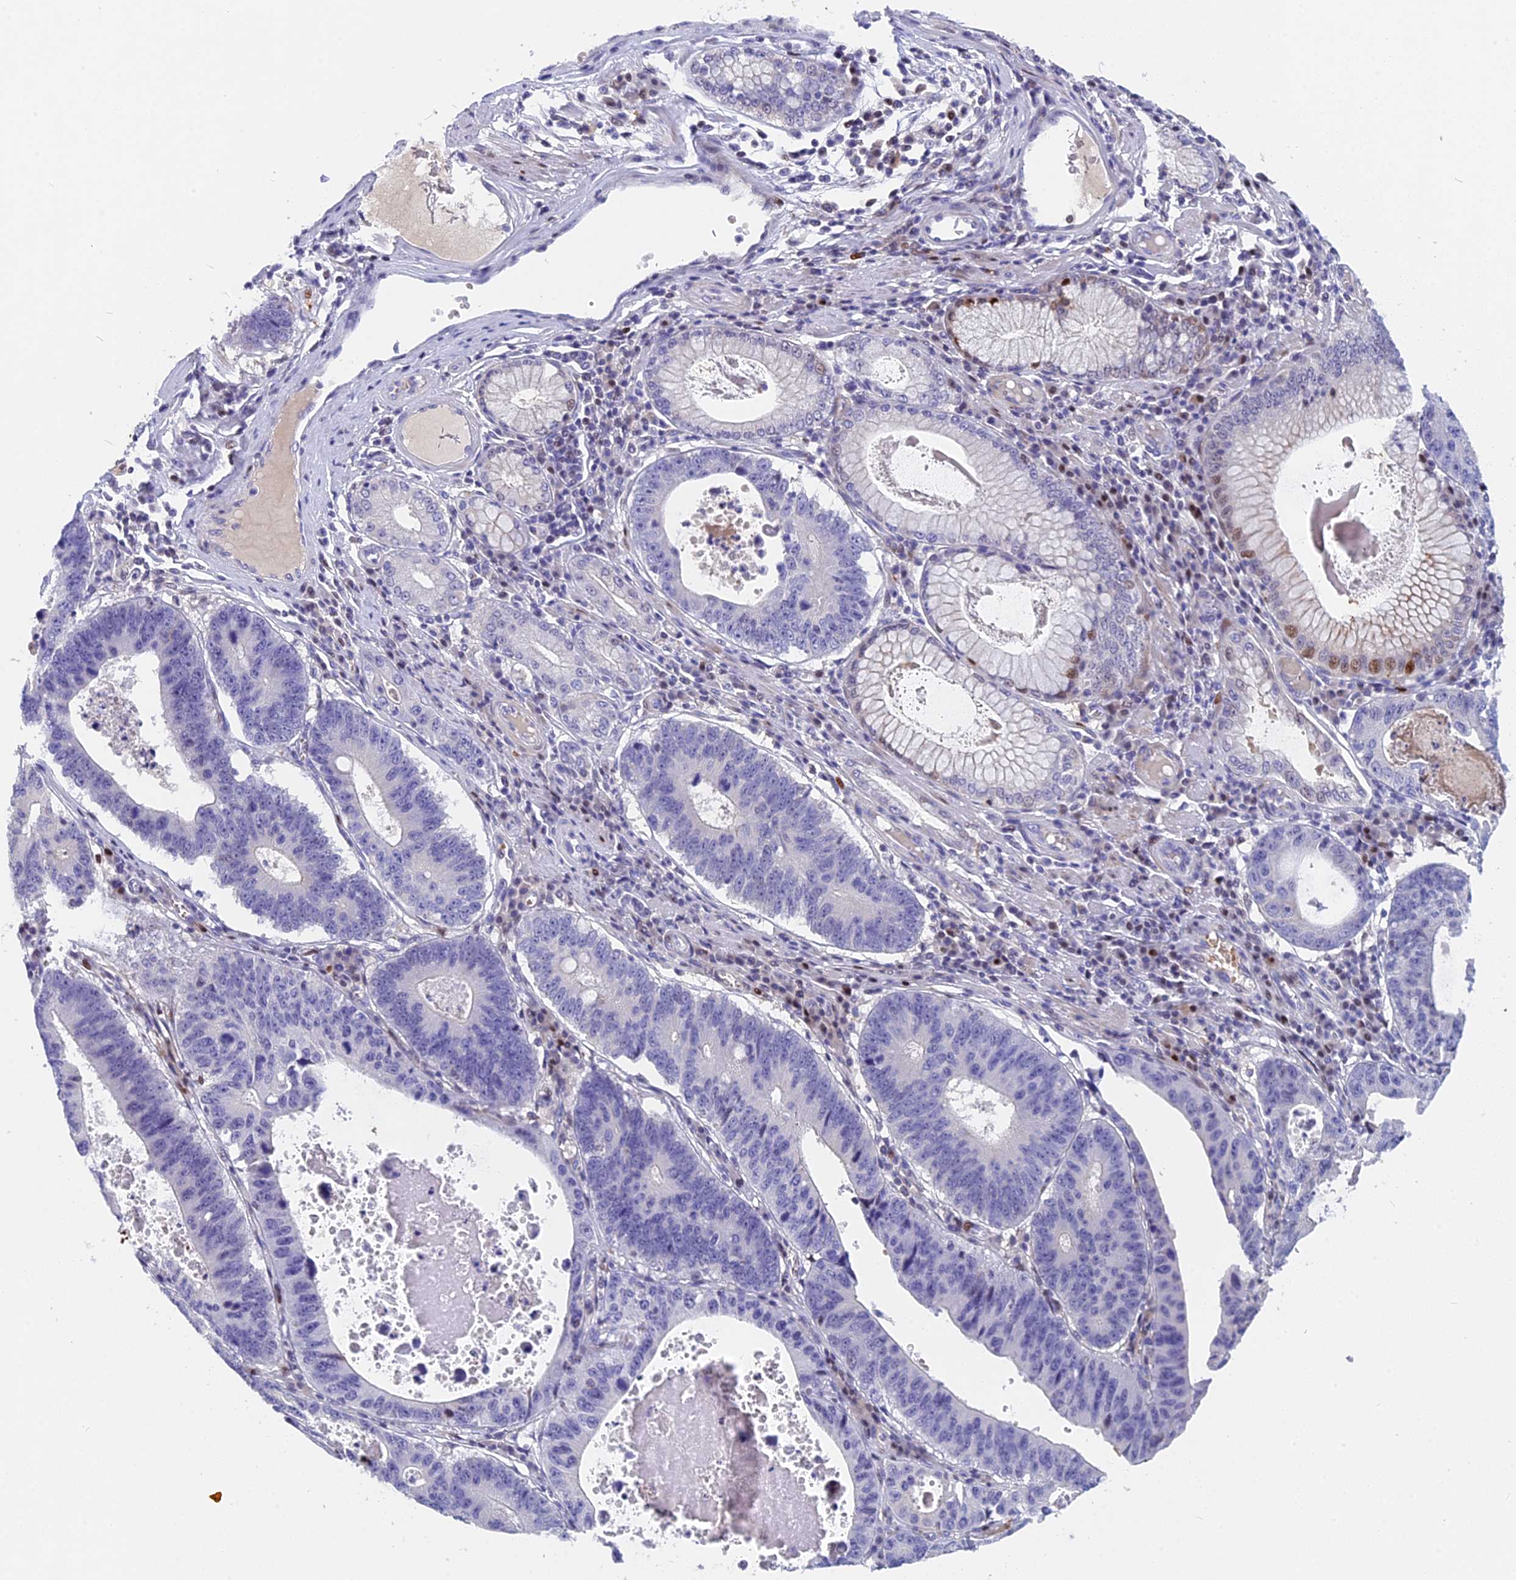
{"staining": {"intensity": "negative", "quantity": "none", "location": "none"}, "tissue": "stomach cancer", "cell_type": "Tumor cells", "image_type": "cancer", "snomed": [{"axis": "morphology", "description": "Adenocarcinoma, NOS"}, {"axis": "topography", "description": "Stomach"}], "caption": "Immunohistochemistry (IHC) image of neoplastic tissue: human adenocarcinoma (stomach) stained with DAB exhibits no significant protein expression in tumor cells.", "gene": "NKPD1", "patient": {"sex": "male", "age": 59}}